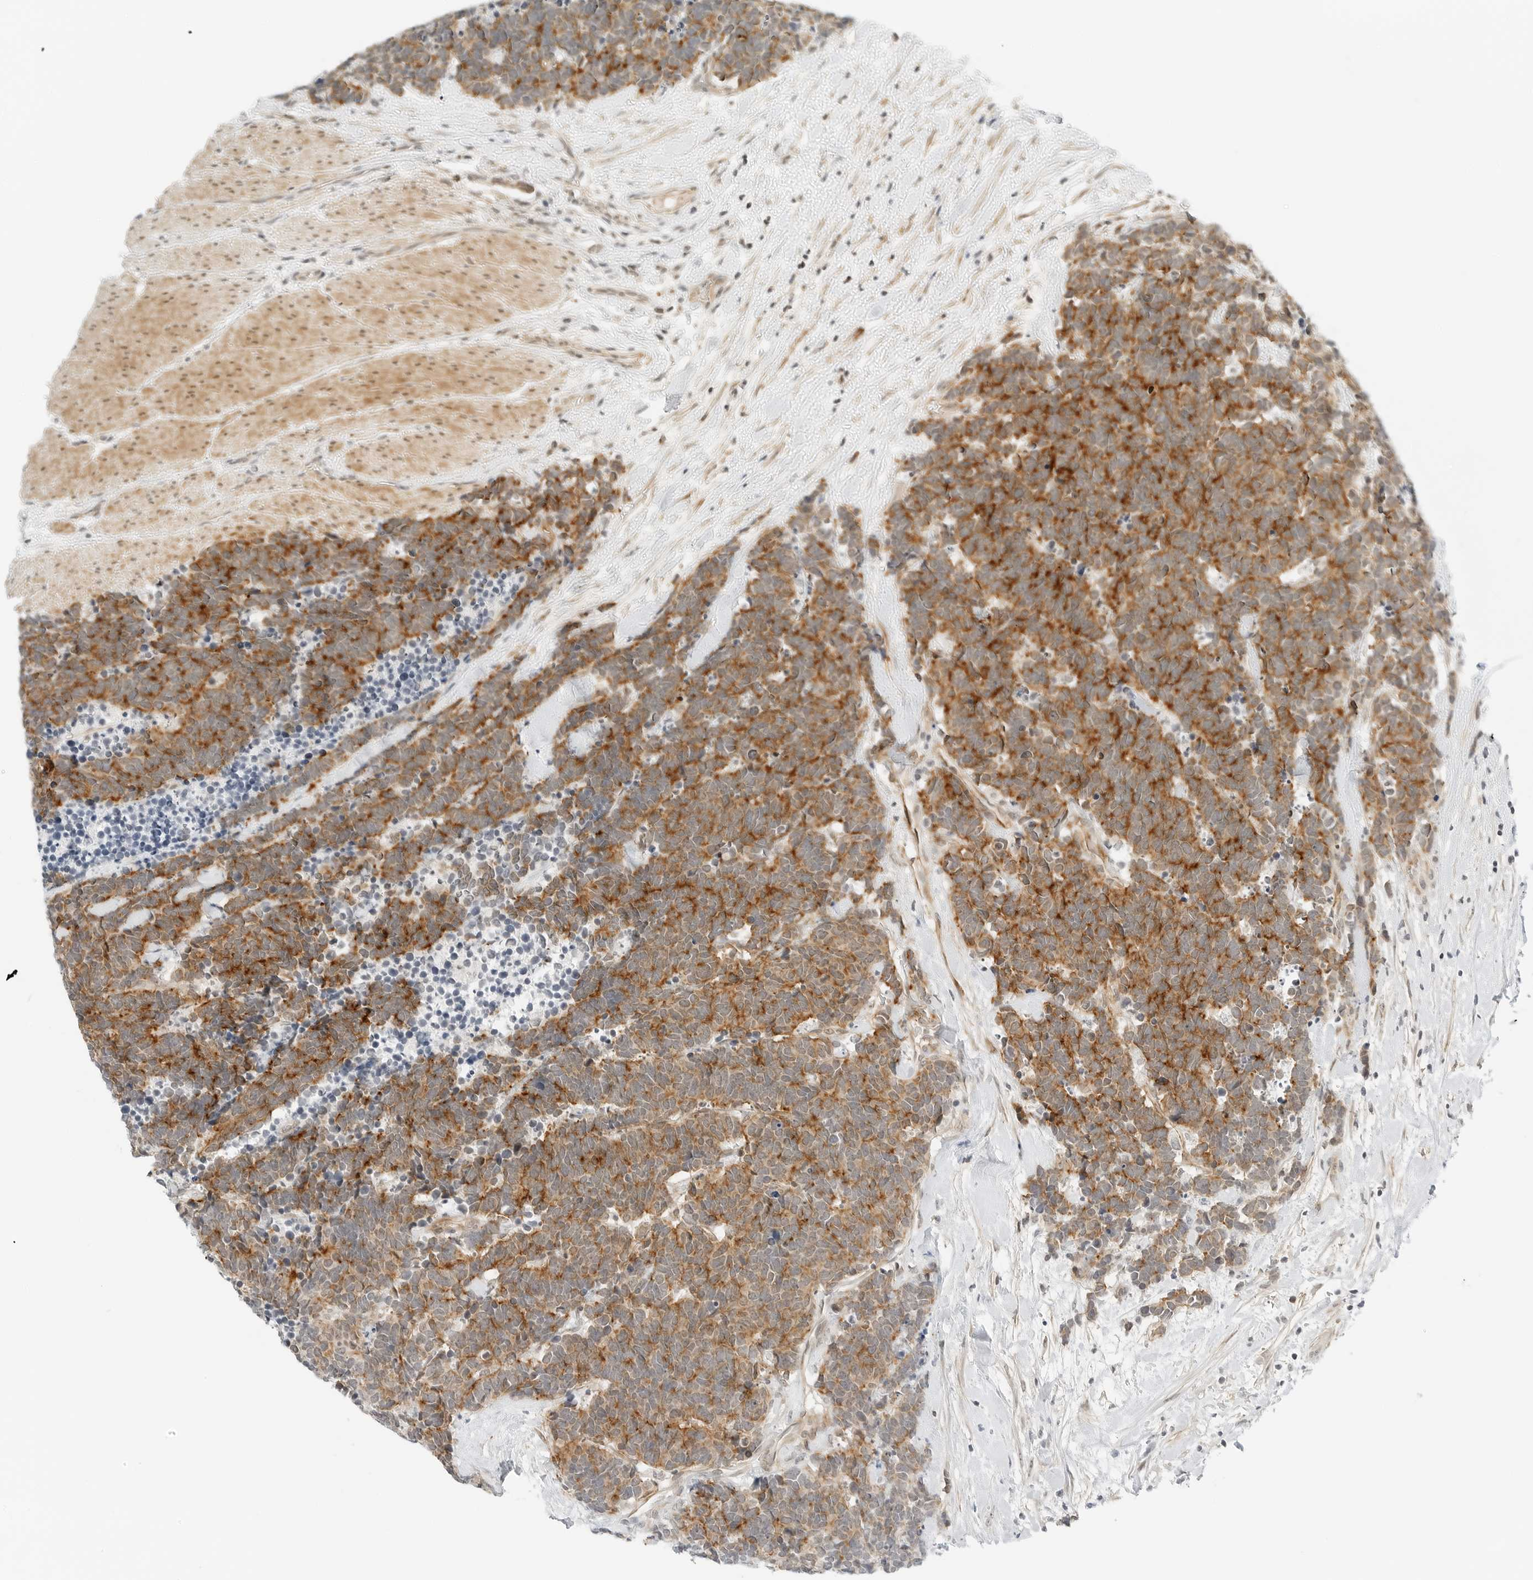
{"staining": {"intensity": "moderate", "quantity": ">75%", "location": "cytoplasmic/membranous"}, "tissue": "carcinoid", "cell_type": "Tumor cells", "image_type": "cancer", "snomed": [{"axis": "morphology", "description": "Carcinoma, NOS"}, {"axis": "morphology", "description": "Carcinoid, malignant, NOS"}, {"axis": "topography", "description": "Urinary bladder"}], "caption": "A medium amount of moderate cytoplasmic/membranous staining is seen in approximately >75% of tumor cells in carcinoid tissue.", "gene": "NEO1", "patient": {"sex": "male", "age": 57}}